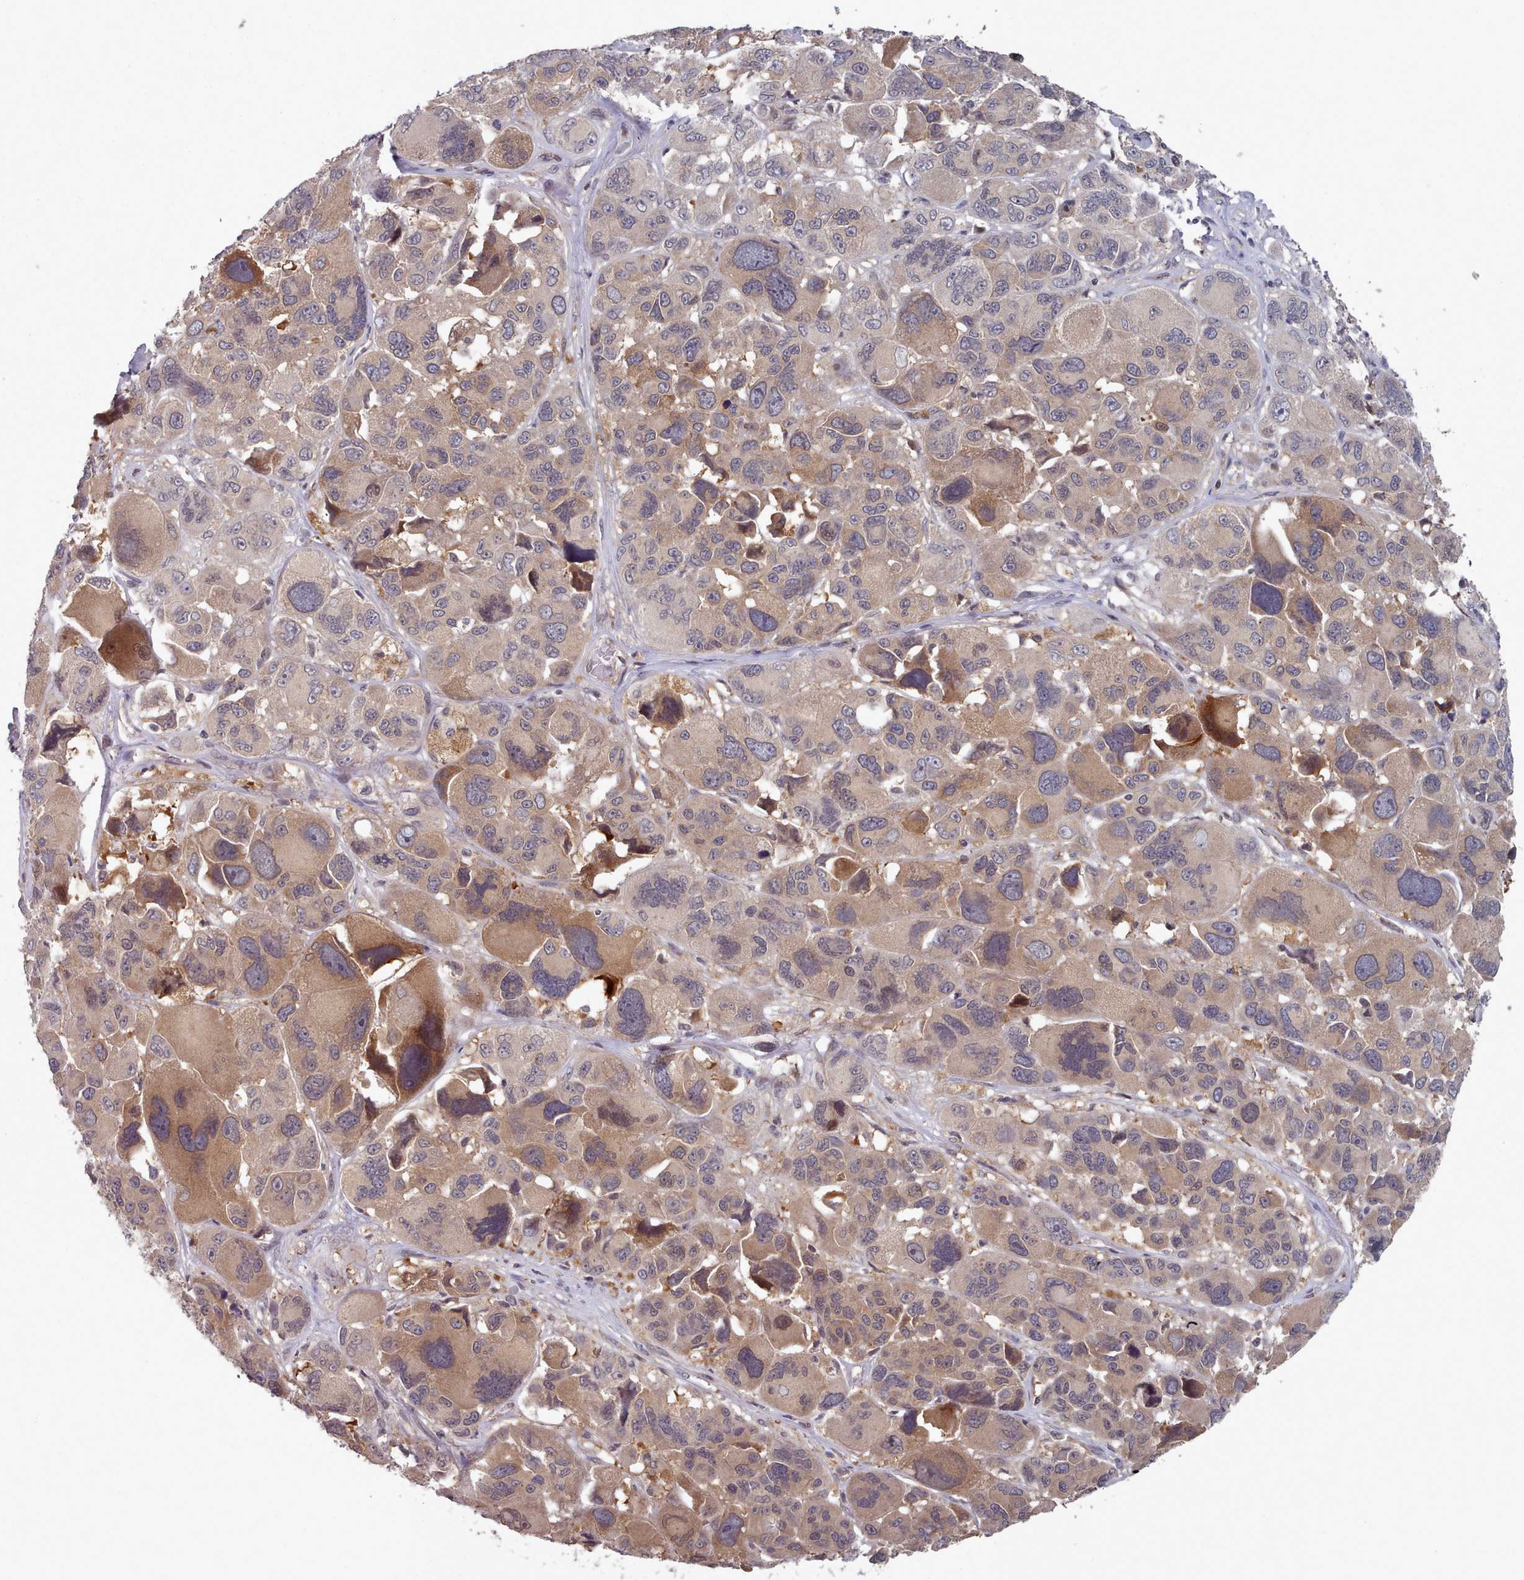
{"staining": {"intensity": "moderate", "quantity": "<25%", "location": "cytoplasmic/membranous"}, "tissue": "melanoma", "cell_type": "Tumor cells", "image_type": "cancer", "snomed": [{"axis": "morphology", "description": "Malignant melanoma, NOS"}, {"axis": "topography", "description": "Skin"}], "caption": "About <25% of tumor cells in human malignant melanoma reveal moderate cytoplasmic/membranous protein expression as visualized by brown immunohistochemical staining.", "gene": "HYAL3", "patient": {"sex": "female", "age": 66}}